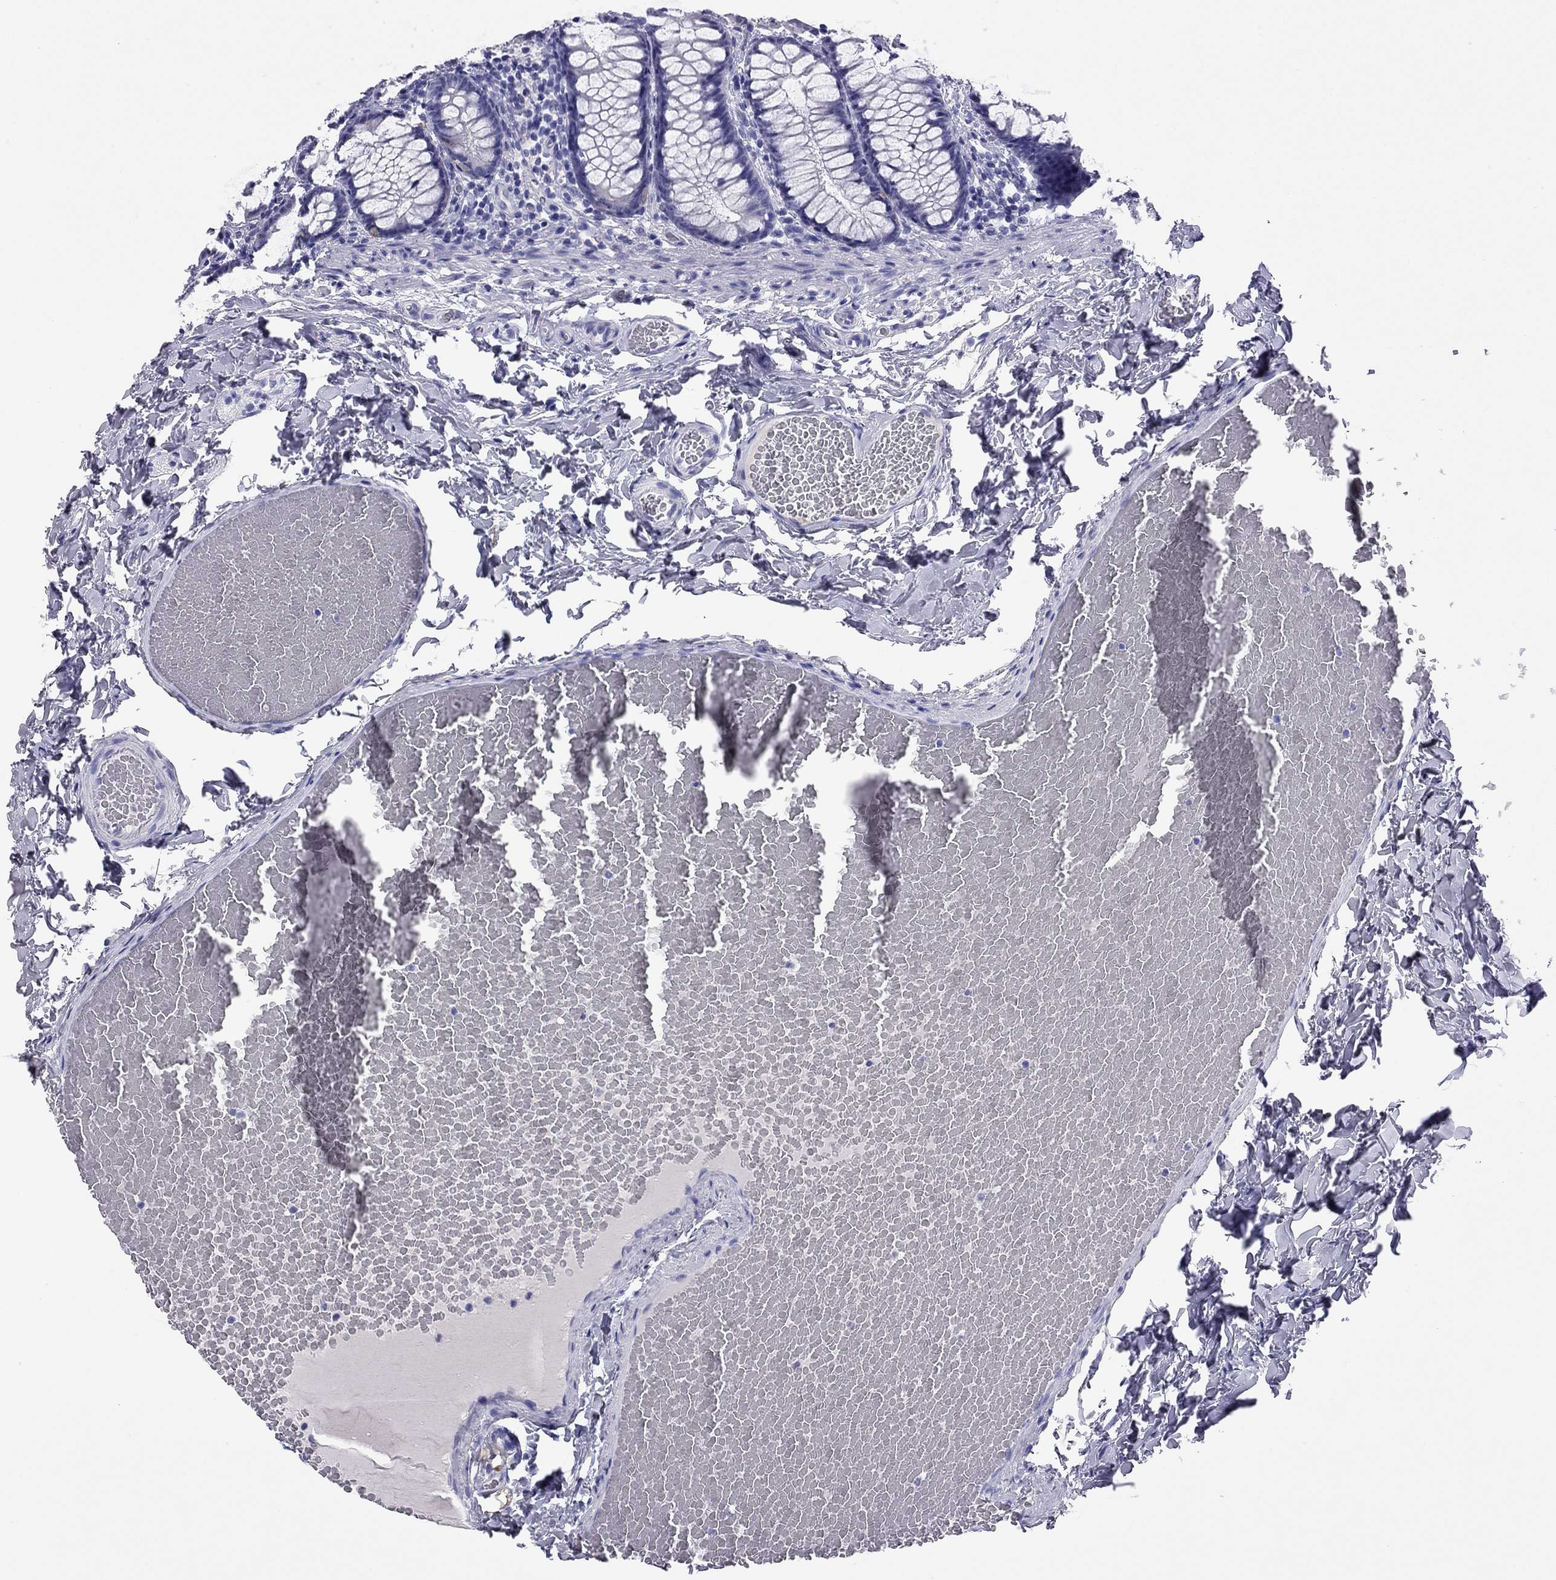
{"staining": {"intensity": "negative", "quantity": "none", "location": "none"}, "tissue": "colon", "cell_type": "Endothelial cells", "image_type": "normal", "snomed": [{"axis": "morphology", "description": "Normal tissue, NOS"}, {"axis": "topography", "description": "Colon"}], "caption": "High power microscopy micrograph of an immunohistochemistry (IHC) image of benign colon, revealing no significant expression in endothelial cells.", "gene": "ODF4", "patient": {"sex": "male", "age": 47}}